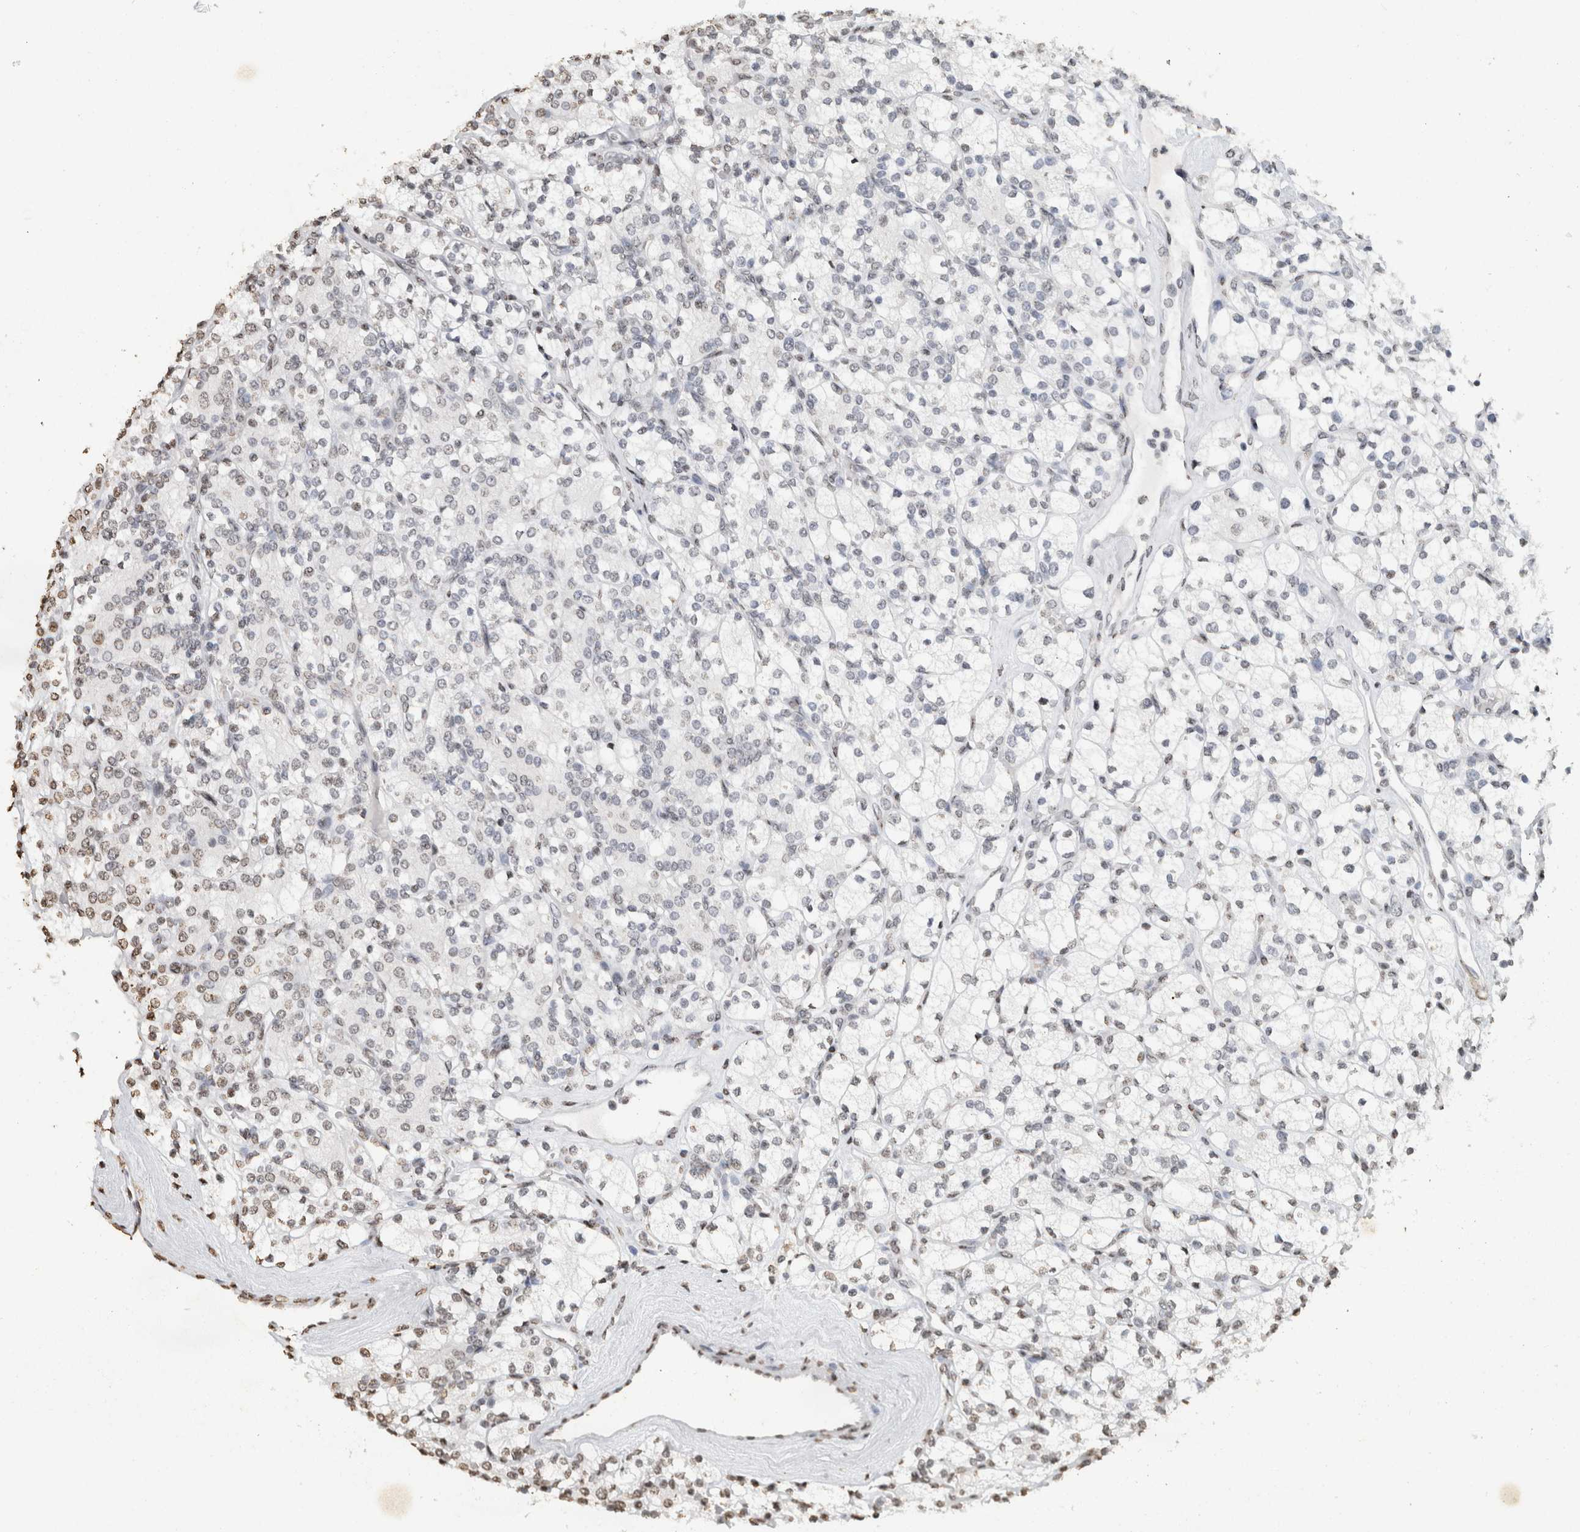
{"staining": {"intensity": "weak", "quantity": "<25%", "location": "nuclear"}, "tissue": "renal cancer", "cell_type": "Tumor cells", "image_type": "cancer", "snomed": [{"axis": "morphology", "description": "Adenocarcinoma, NOS"}, {"axis": "topography", "description": "Kidney"}], "caption": "IHC photomicrograph of renal adenocarcinoma stained for a protein (brown), which shows no expression in tumor cells.", "gene": "CNTN1", "patient": {"sex": "male", "age": 77}}